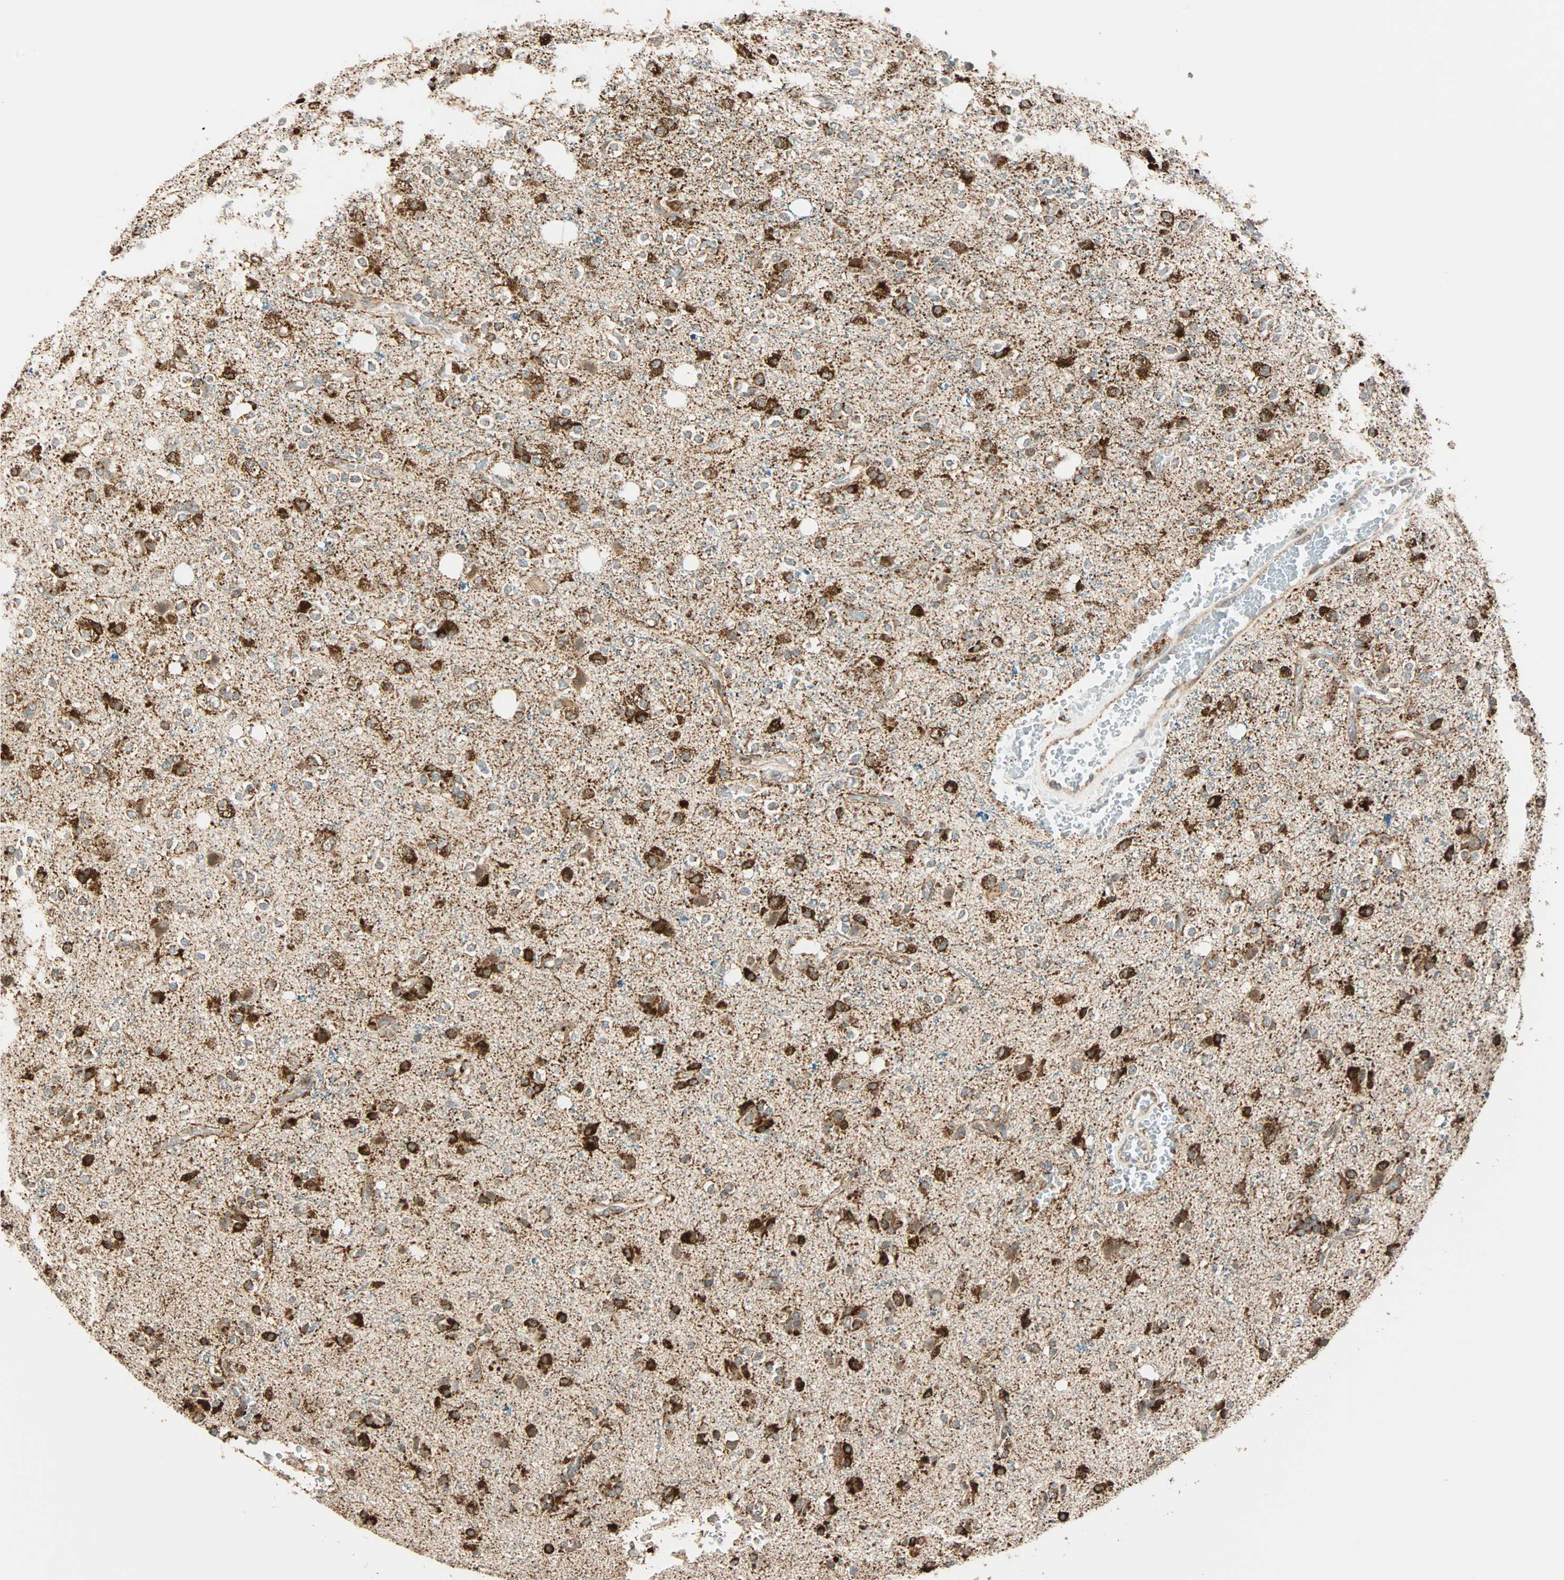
{"staining": {"intensity": "strong", "quantity": "<25%", "location": "cytoplasmic/membranous"}, "tissue": "glioma", "cell_type": "Tumor cells", "image_type": "cancer", "snomed": [{"axis": "morphology", "description": "Glioma, malignant, High grade"}, {"axis": "topography", "description": "Brain"}], "caption": "Strong cytoplasmic/membranous expression for a protein is identified in approximately <25% of tumor cells of glioma using immunohistochemistry.", "gene": "SPRY4", "patient": {"sex": "male", "age": 47}}